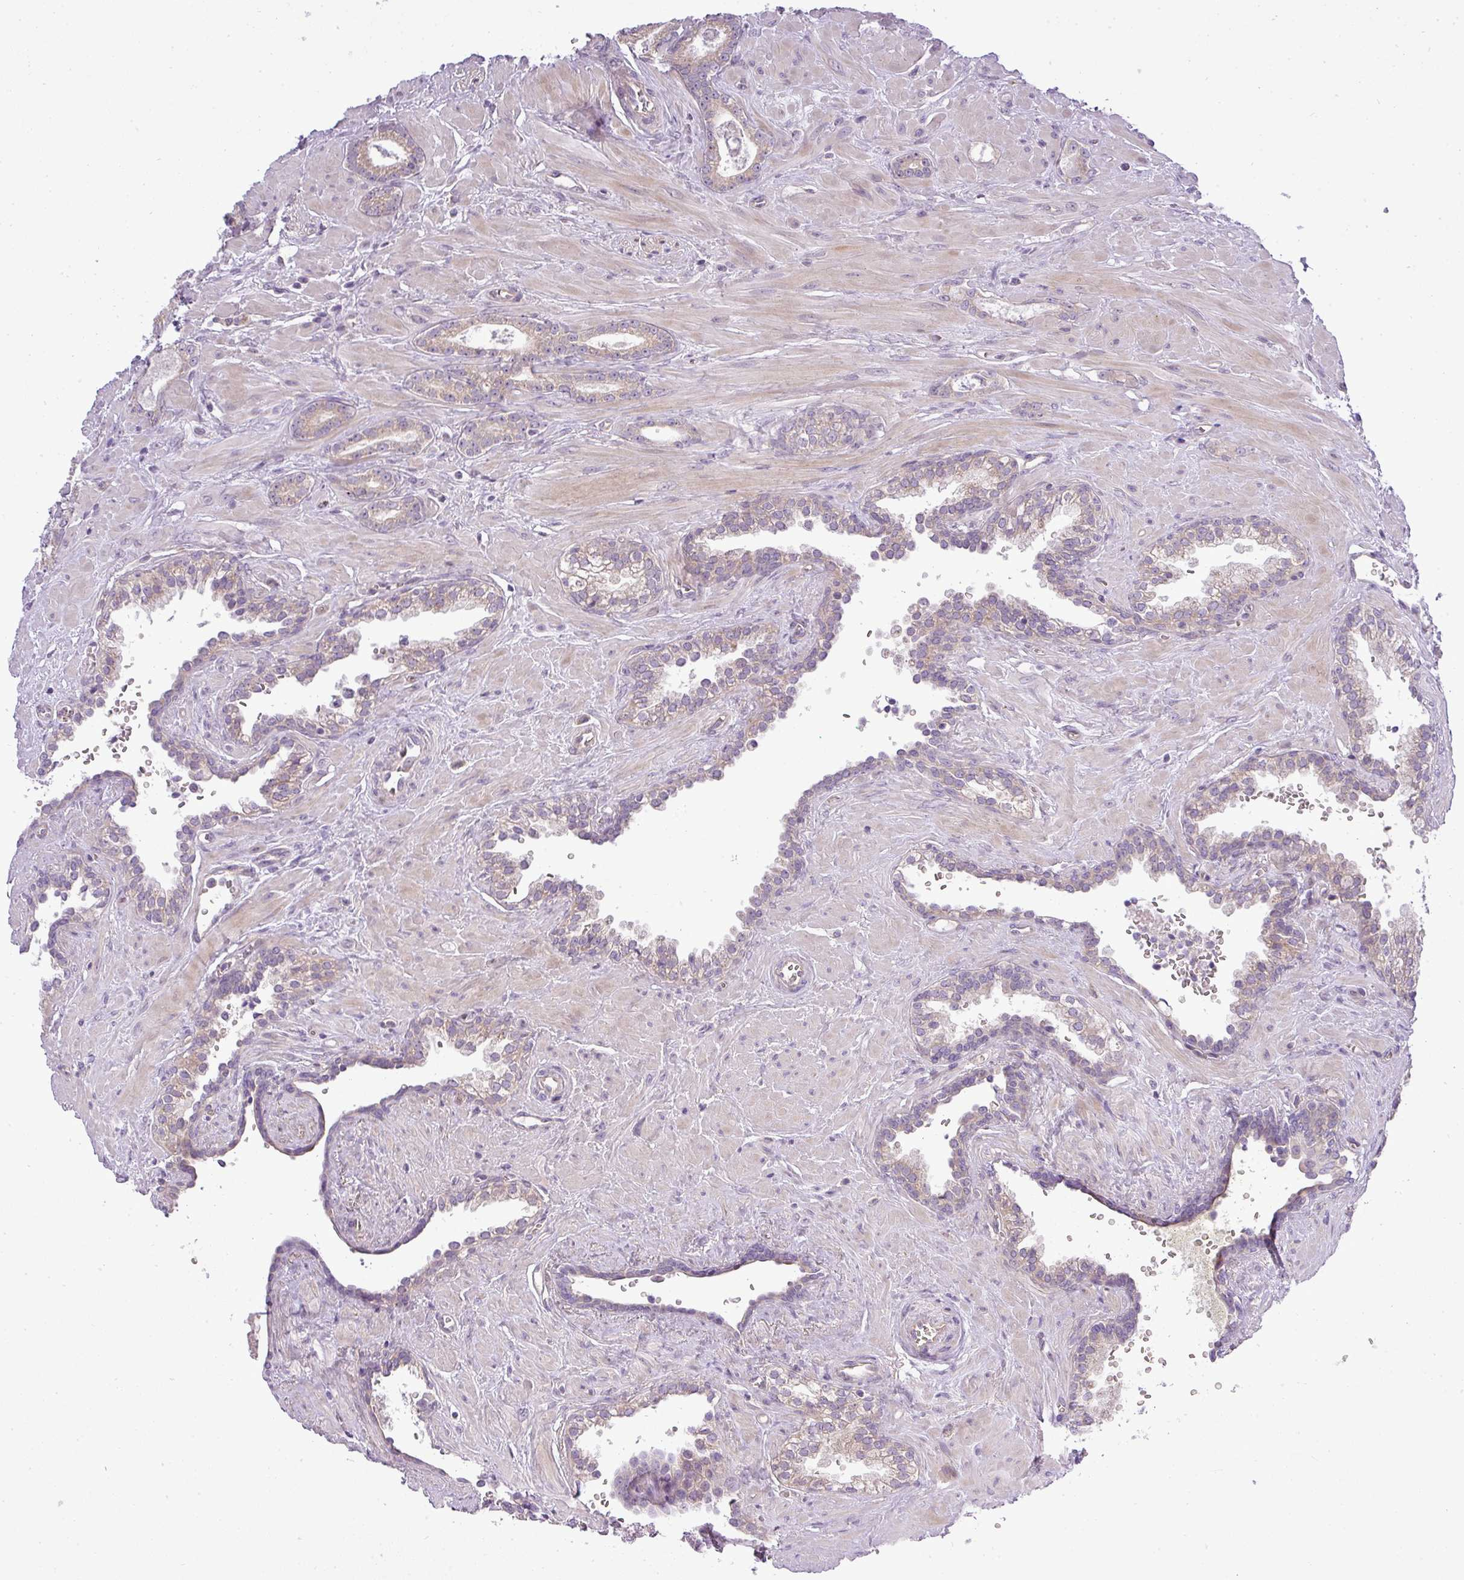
{"staining": {"intensity": "weak", "quantity": "25%-75%", "location": "cytoplasmic/membranous"}, "tissue": "prostate cancer", "cell_type": "Tumor cells", "image_type": "cancer", "snomed": [{"axis": "morphology", "description": "Adenocarcinoma, Low grade"}, {"axis": "topography", "description": "Prostate"}], "caption": "Approximately 25%-75% of tumor cells in prostate cancer show weak cytoplasmic/membranous protein positivity as visualized by brown immunohistochemical staining.", "gene": "ZDHHC1", "patient": {"sex": "male", "age": 60}}